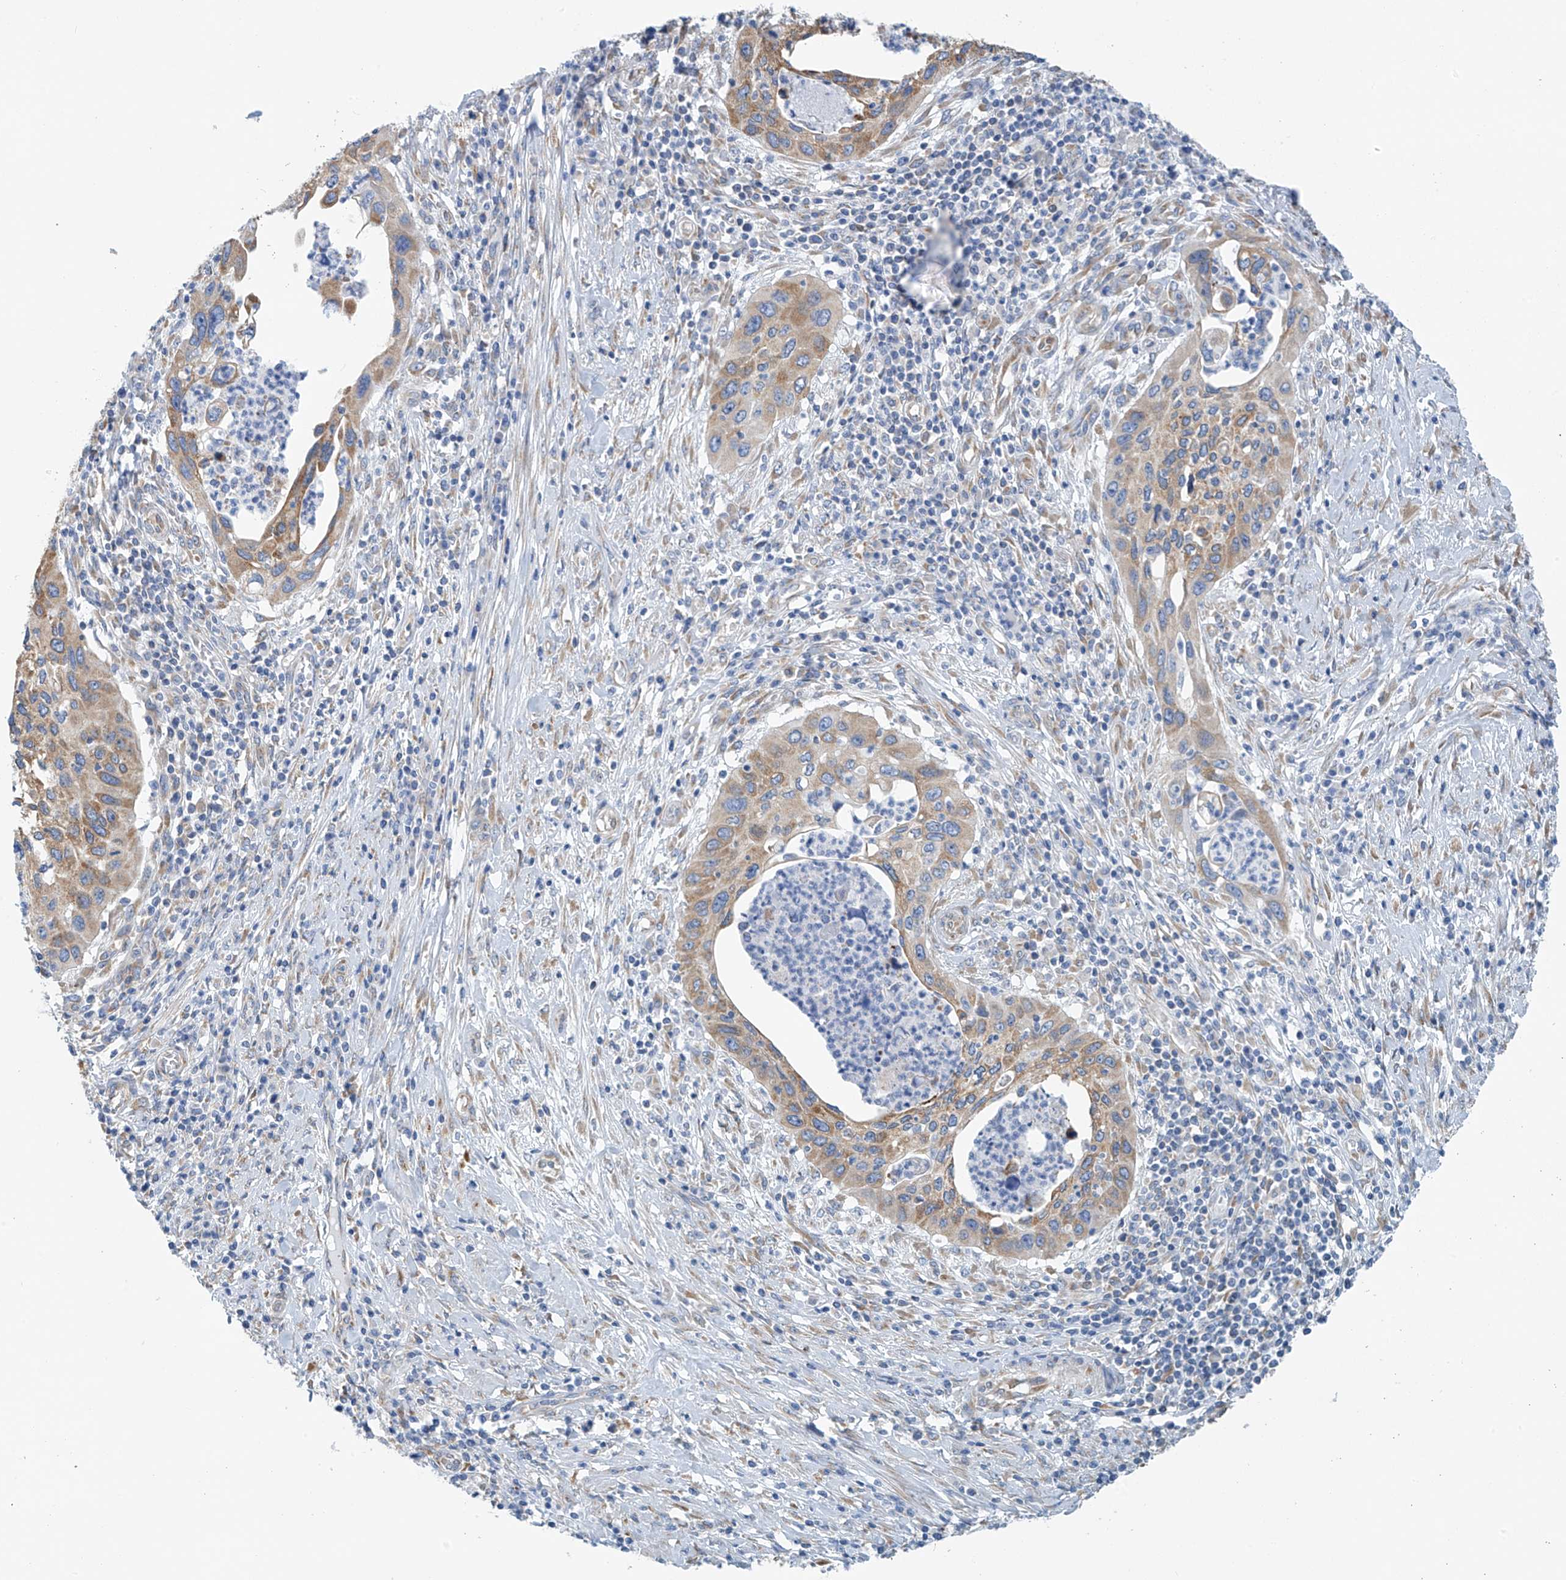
{"staining": {"intensity": "moderate", "quantity": ">75%", "location": "cytoplasmic/membranous"}, "tissue": "cervical cancer", "cell_type": "Tumor cells", "image_type": "cancer", "snomed": [{"axis": "morphology", "description": "Squamous cell carcinoma, NOS"}, {"axis": "topography", "description": "Cervix"}], "caption": "Cervical cancer (squamous cell carcinoma) stained with IHC demonstrates moderate cytoplasmic/membranous staining in about >75% of tumor cells. The protein is stained brown, and the nuclei are stained in blue (DAB (3,3'-diaminobenzidine) IHC with brightfield microscopy, high magnification).", "gene": "RCN2", "patient": {"sex": "female", "age": 38}}